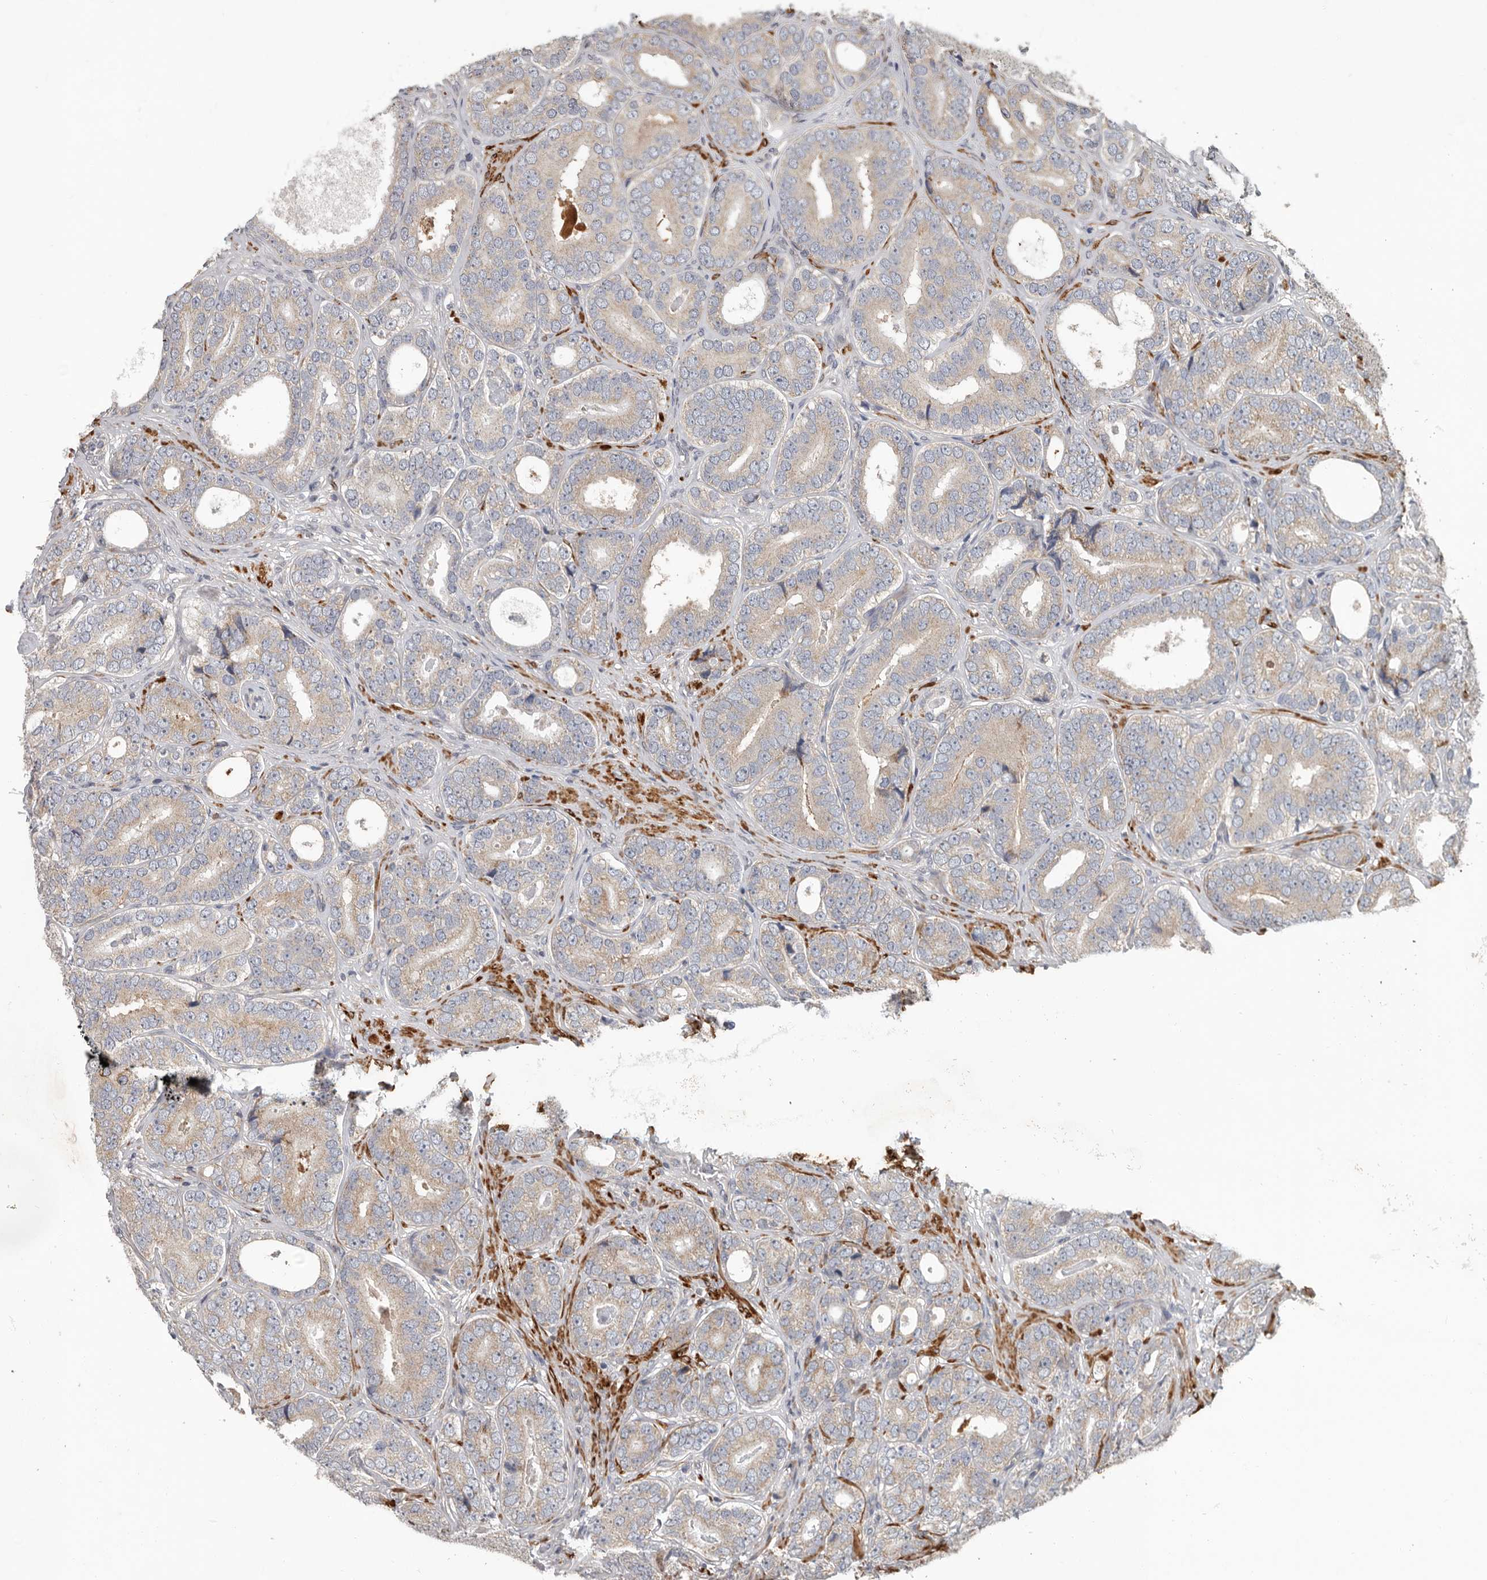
{"staining": {"intensity": "weak", "quantity": ">75%", "location": "cytoplasmic/membranous"}, "tissue": "prostate cancer", "cell_type": "Tumor cells", "image_type": "cancer", "snomed": [{"axis": "morphology", "description": "Adenocarcinoma, High grade"}, {"axis": "topography", "description": "Prostate"}], "caption": "Immunohistochemistry (IHC) staining of adenocarcinoma (high-grade) (prostate), which exhibits low levels of weak cytoplasmic/membranous expression in approximately >75% of tumor cells indicating weak cytoplasmic/membranous protein positivity. The staining was performed using DAB (brown) for protein detection and nuclei were counterstained in hematoxylin (blue).", "gene": "UNK", "patient": {"sex": "male", "age": 56}}